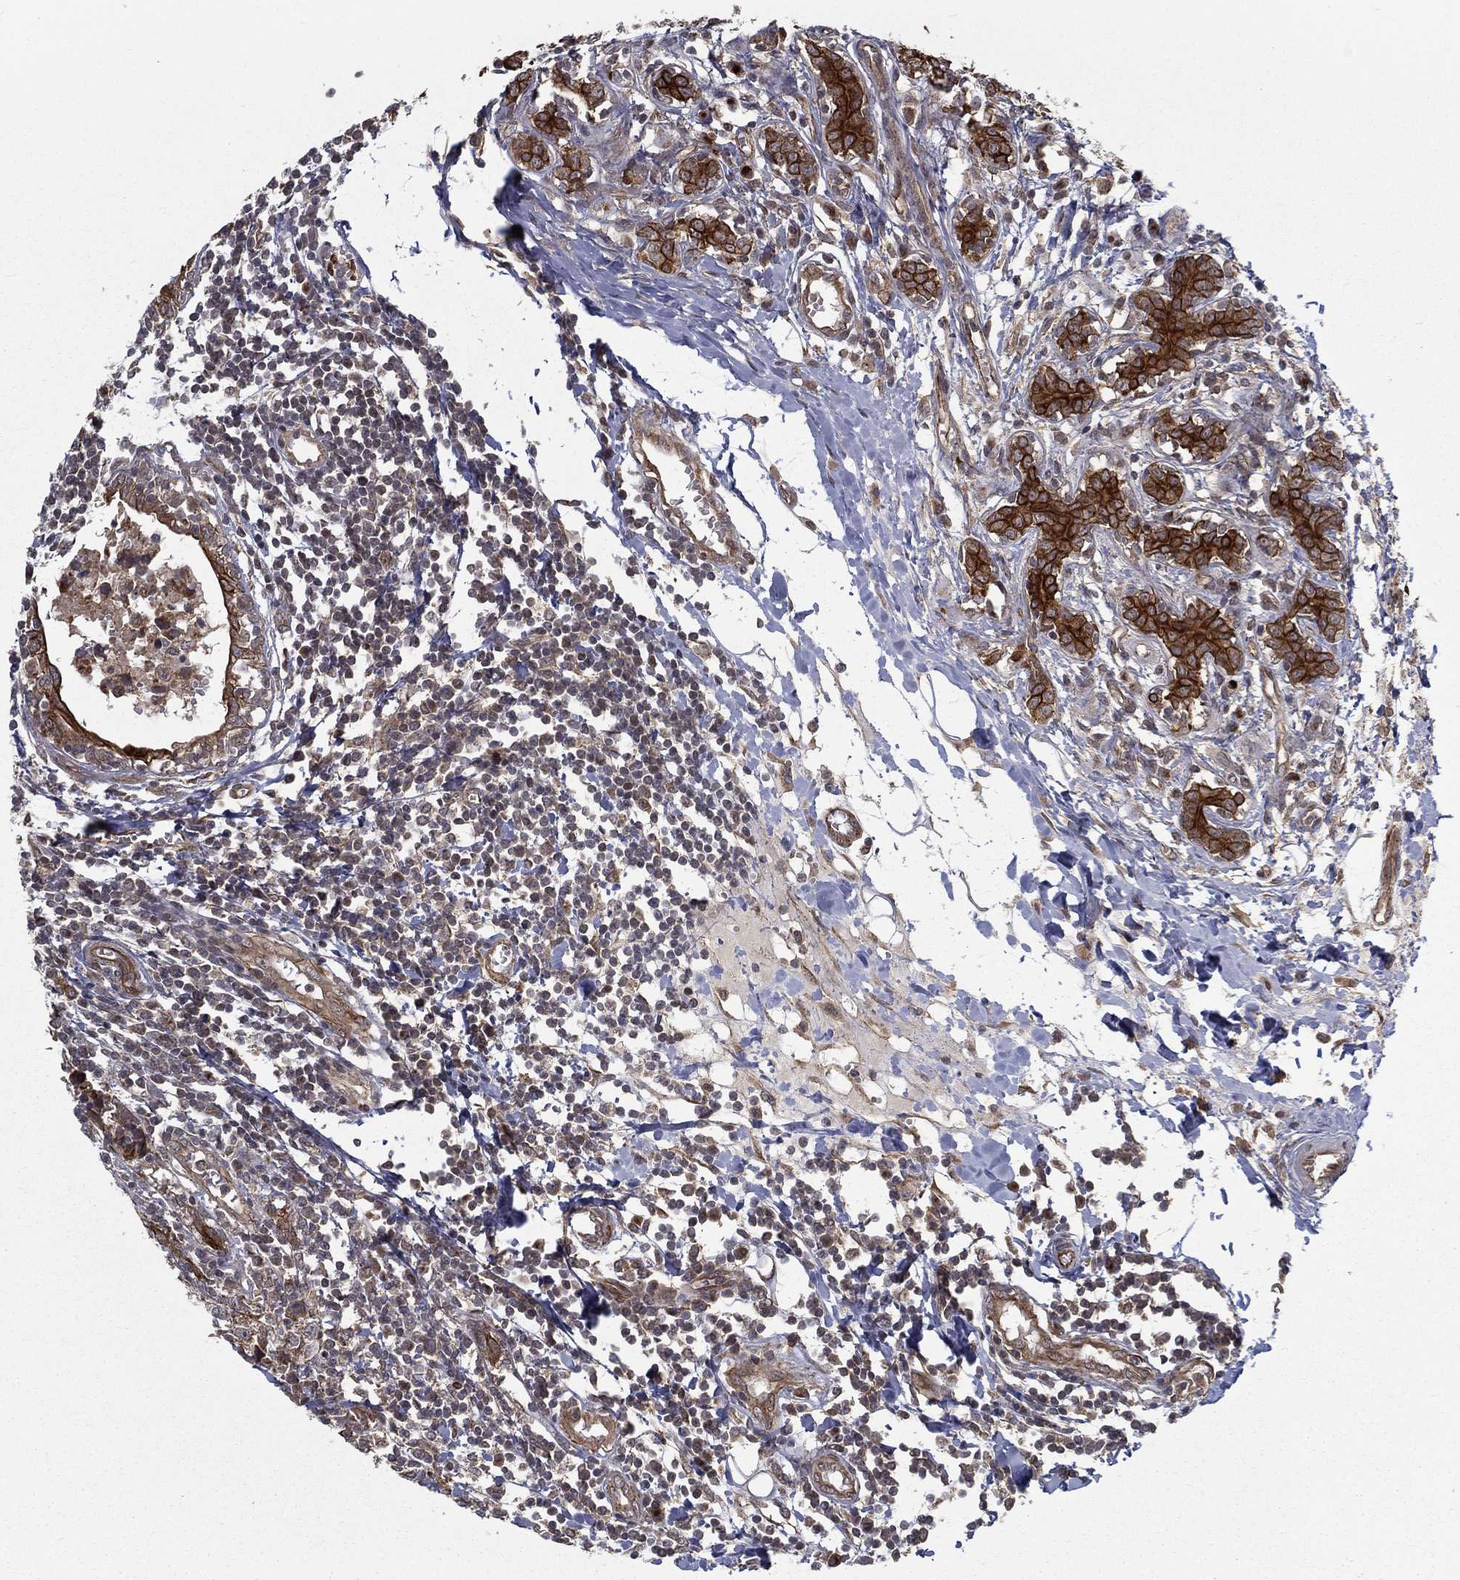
{"staining": {"intensity": "moderate", "quantity": "25%-75%", "location": "cytoplasmic/membranous"}, "tissue": "breast cancer", "cell_type": "Tumor cells", "image_type": "cancer", "snomed": [{"axis": "morphology", "description": "Duct carcinoma"}, {"axis": "topography", "description": "Breast"}], "caption": "Breast invasive ductal carcinoma stained with a brown dye exhibits moderate cytoplasmic/membranous positive staining in about 25%-75% of tumor cells.", "gene": "UACA", "patient": {"sex": "female", "age": 30}}